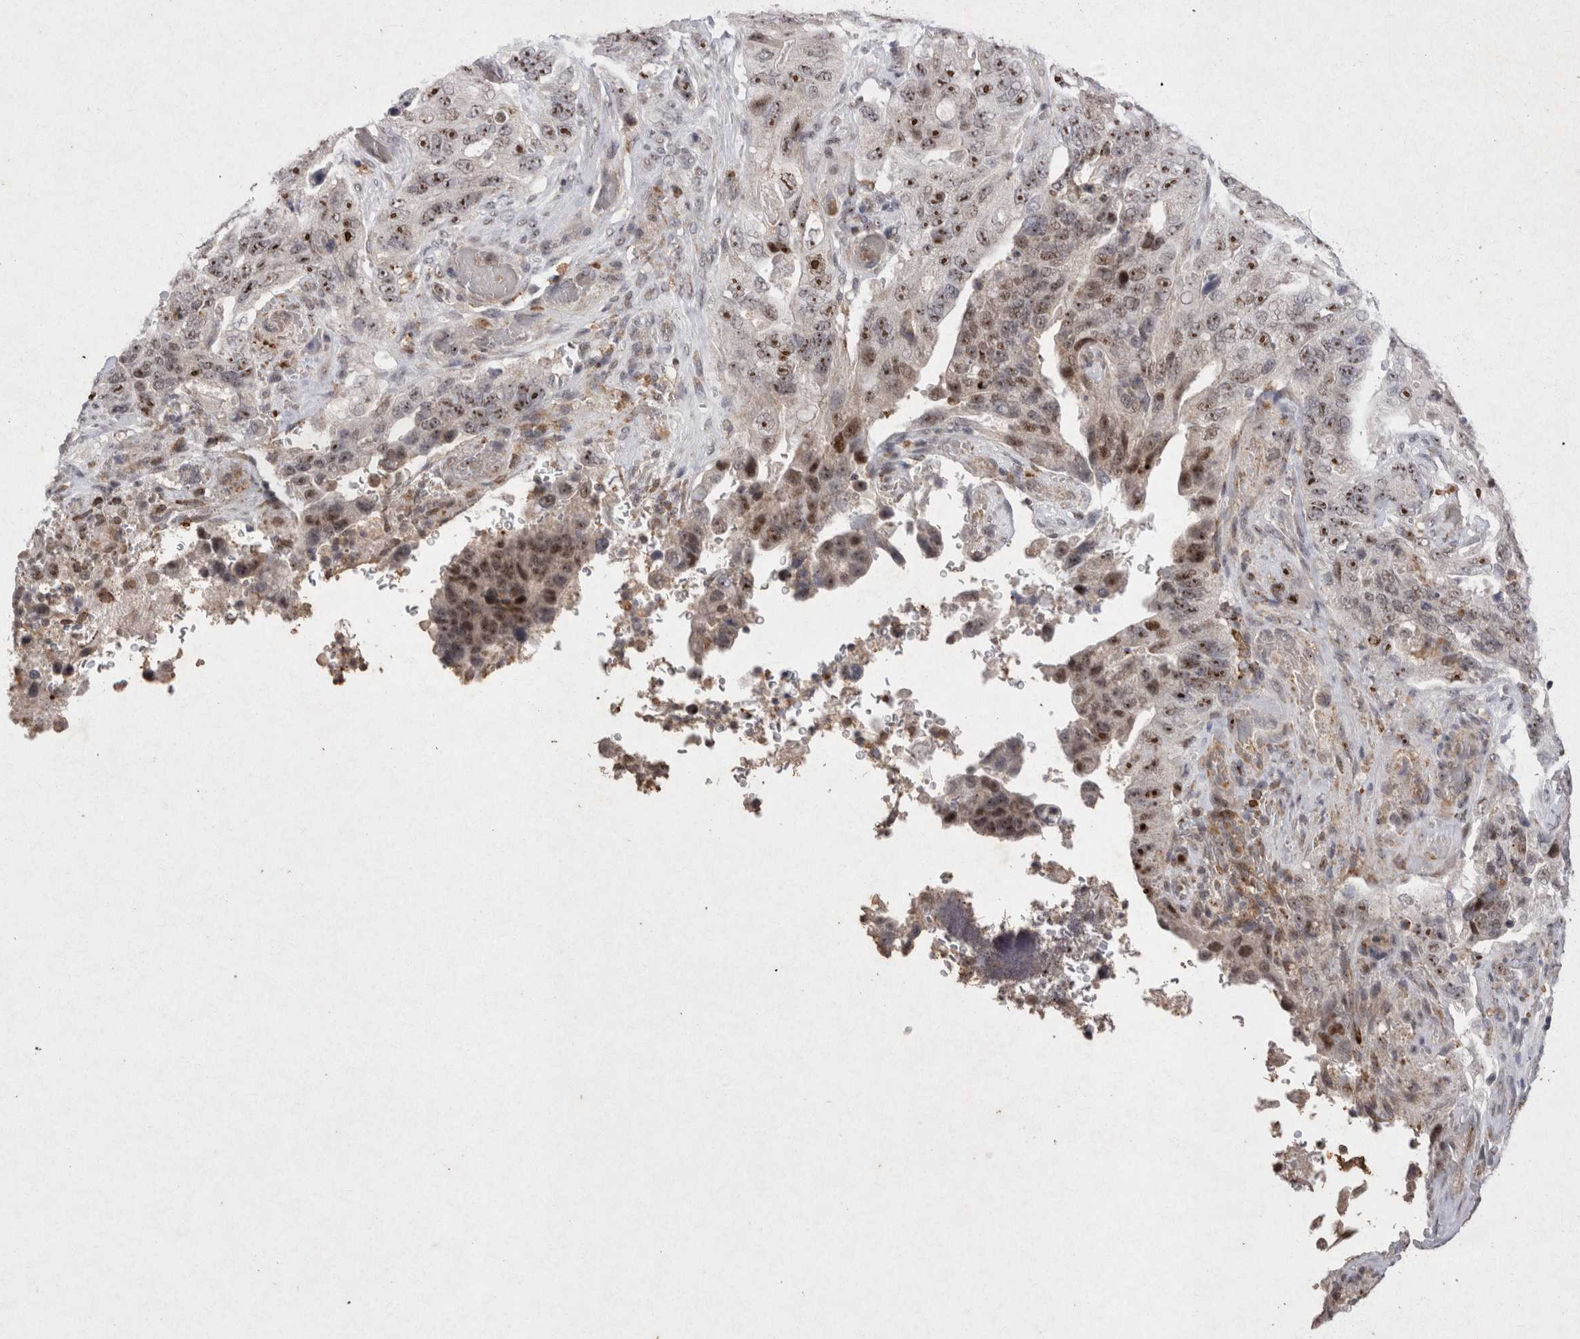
{"staining": {"intensity": "strong", "quantity": ">75%", "location": "nuclear"}, "tissue": "stomach cancer", "cell_type": "Tumor cells", "image_type": "cancer", "snomed": [{"axis": "morphology", "description": "Adenocarcinoma, NOS"}, {"axis": "topography", "description": "Stomach"}], "caption": "Strong nuclear expression is appreciated in about >75% of tumor cells in stomach cancer (adenocarcinoma).", "gene": "STK11", "patient": {"sex": "female", "age": 89}}